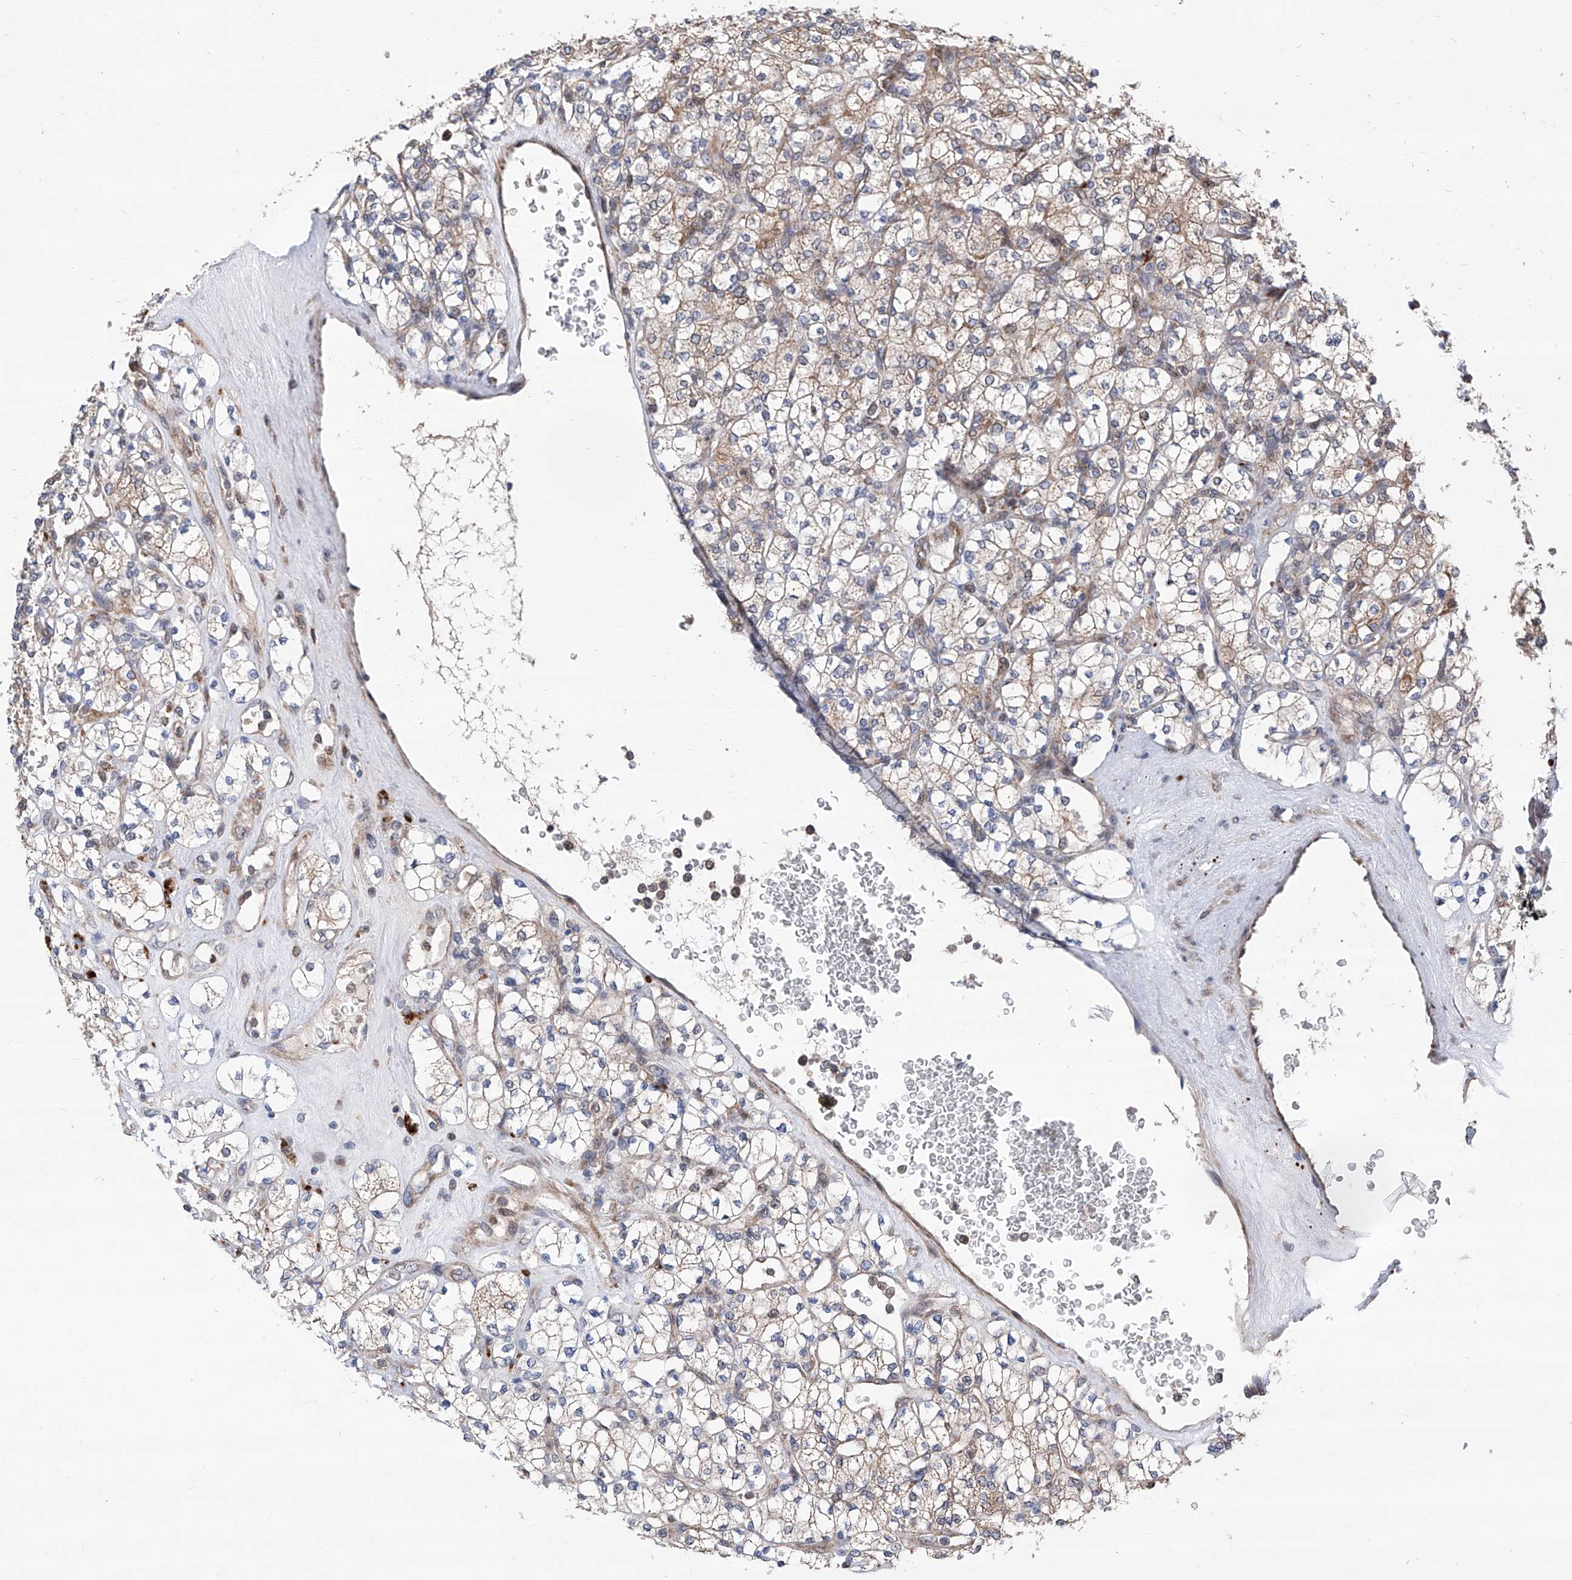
{"staining": {"intensity": "weak", "quantity": ">75%", "location": "cytoplasmic/membranous"}, "tissue": "renal cancer", "cell_type": "Tumor cells", "image_type": "cancer", "snomed": [{"axis": "morphology", "description": "Adenocarcinoma, NOS"}, {"axis": "topography", "description": "Kidney"}], "caption": "Immunohistochemistry (IHC) micrograph of neoplastic tissue: renal cancer (adenocarcinoma) stained using IHC reveals low levels of weak protein expression localized specifically in the cytoplasmic/membranous of tumor cells, appearing as a cytoplasmic/membranous brown color.", "gene": "FARP2", "patient": {"sex": "male", "age": 77}}